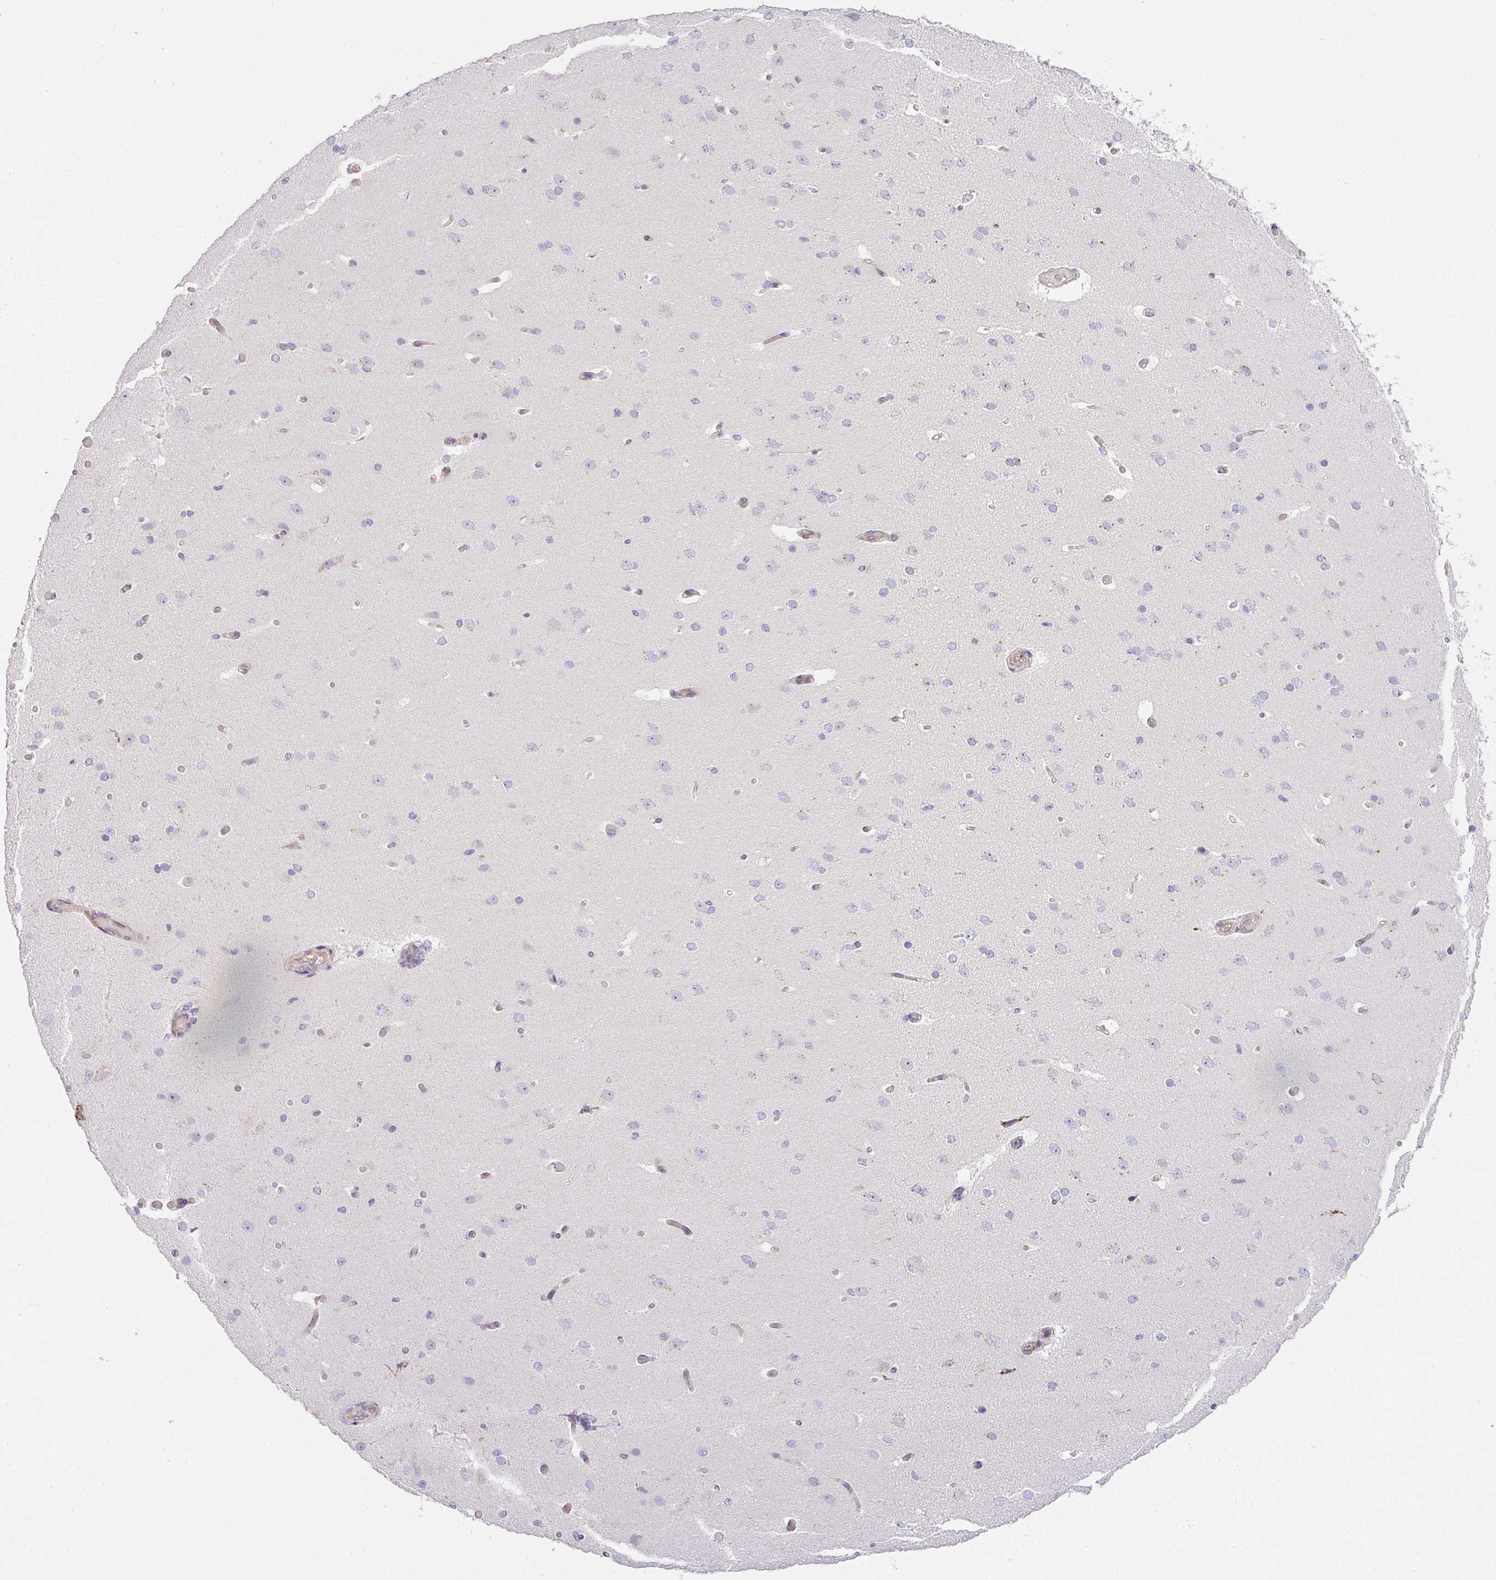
{"staining": {"intensity": "moderate", "quantity": "<25%", "location": "cytoplasmic/membranous"}, "tissue": "cerebral cortex", "cell_type": "Endothelial cells", "image_type": "normal", "snomed": [{"axis": "morphology", "description": "Normal tissue, NOS"}, {"axis": "morphology", "description": "Inflammation, NOS"}, {"axis": "topography", "description": "Cerebral cortex"}], "caption": "High-magnification brightfield microscopy of unremarkable cerebral cortex stained with DAB (brown) and counterstained with hematoxylin (blue). endothelial cells exhibit moderate cytoplasmic/membranous positivity is seen in about<25% of cells. (DAB IHC, brown staining for protein, blue staining for nuclei).", "gene": "ATP8B2", "patient": {"sex": "male", "age": 6}}